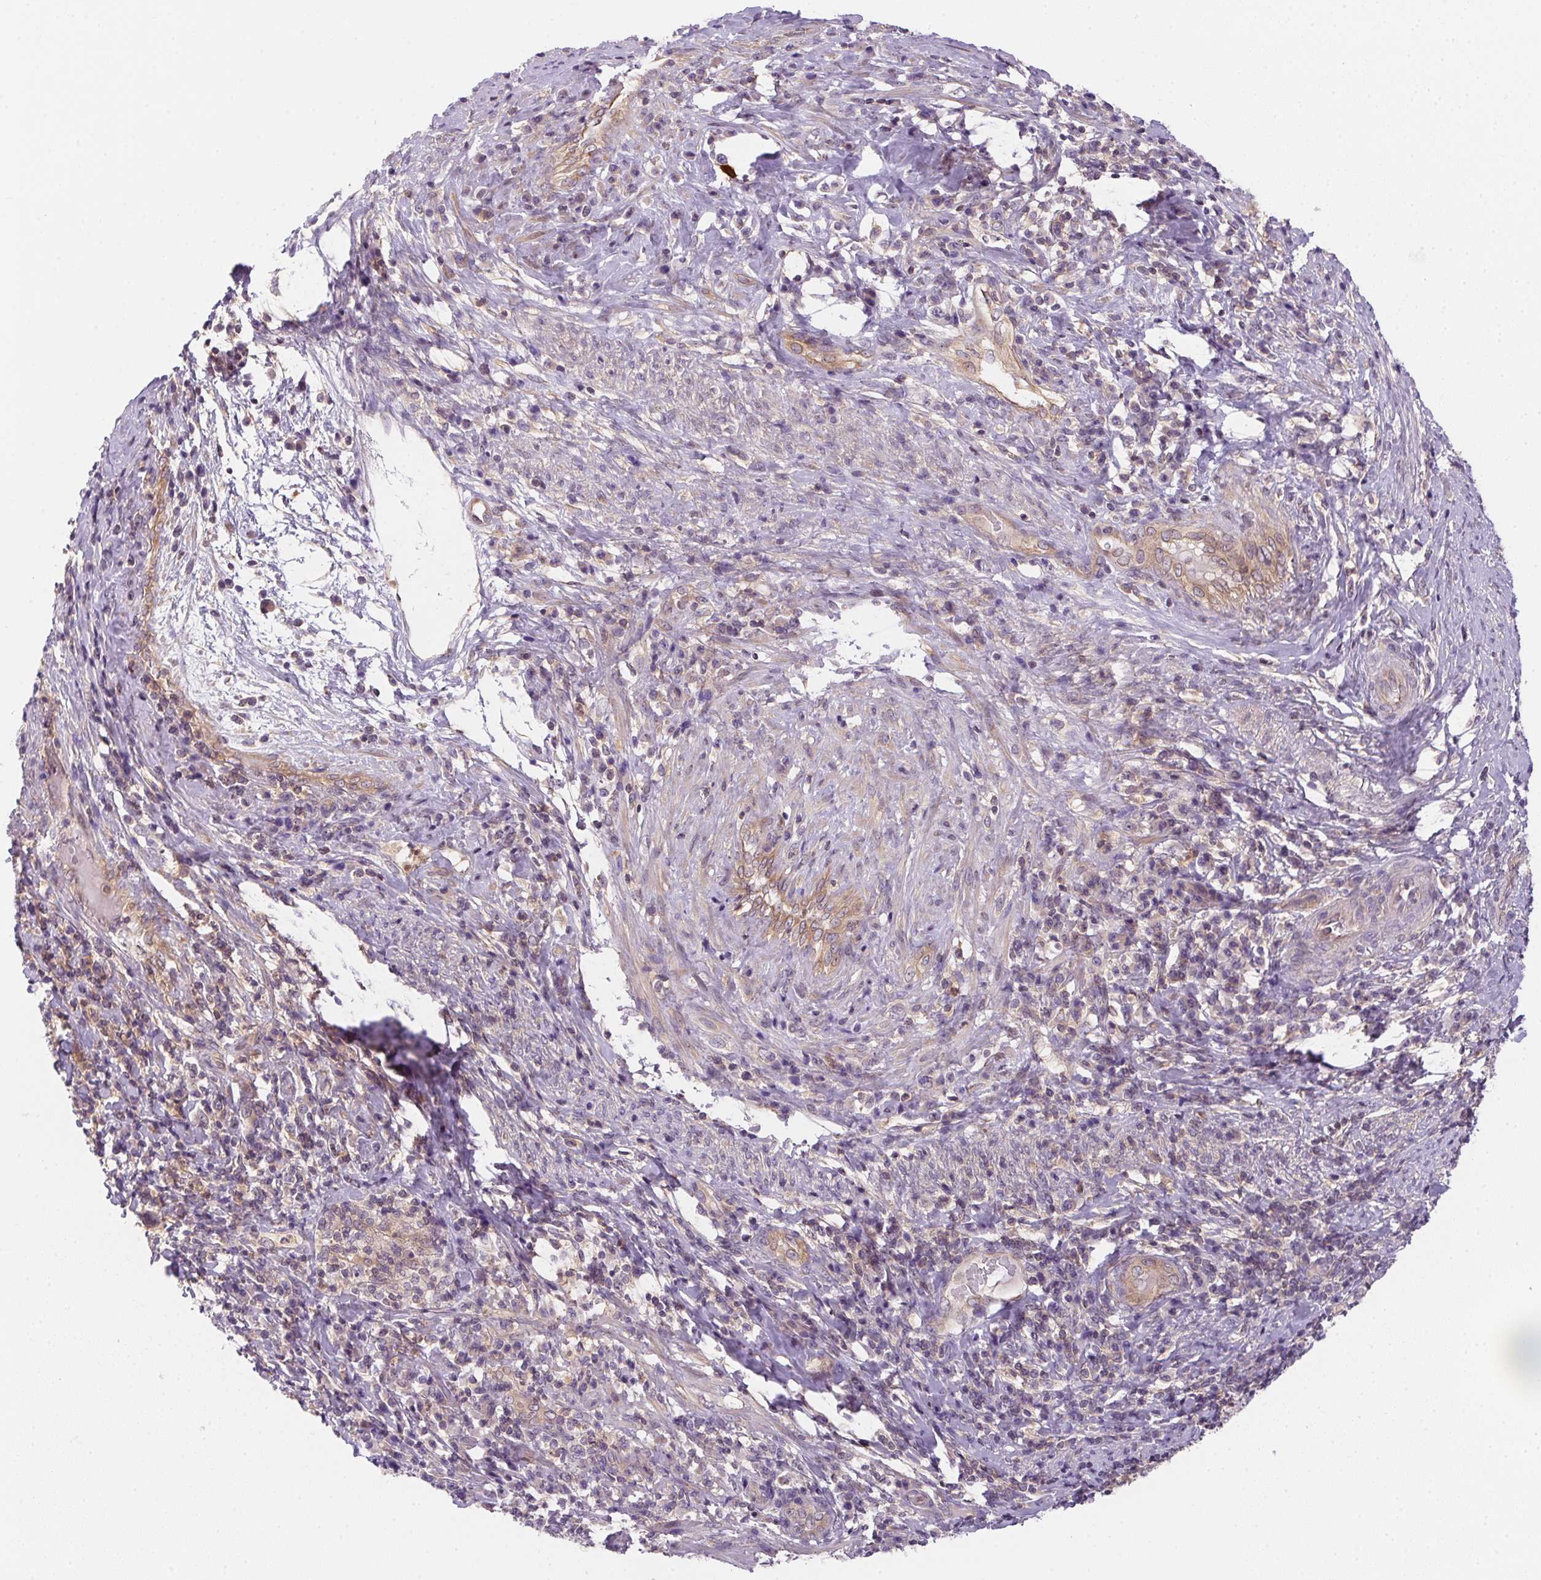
{"staining": {"intensity": "weak", "quantity": "<25%", "location": "cytoplasmic/membranous"}, "tissue": "cervical cancer", "cell_type": "Tumor cells", "image_type": "cancer", "snomed": [{"axis": "morphology", "description": "Squamous cell carcinoma, NOS"}, {"axis": "topography", "description": "Cervix"}], "caption": "Protein analysis of squamous cell carcinoma (cervical) displays no significant expression in tumor cells.", "gene": "PRKAA1", "patient": {"sex": "female", "age": 46}}